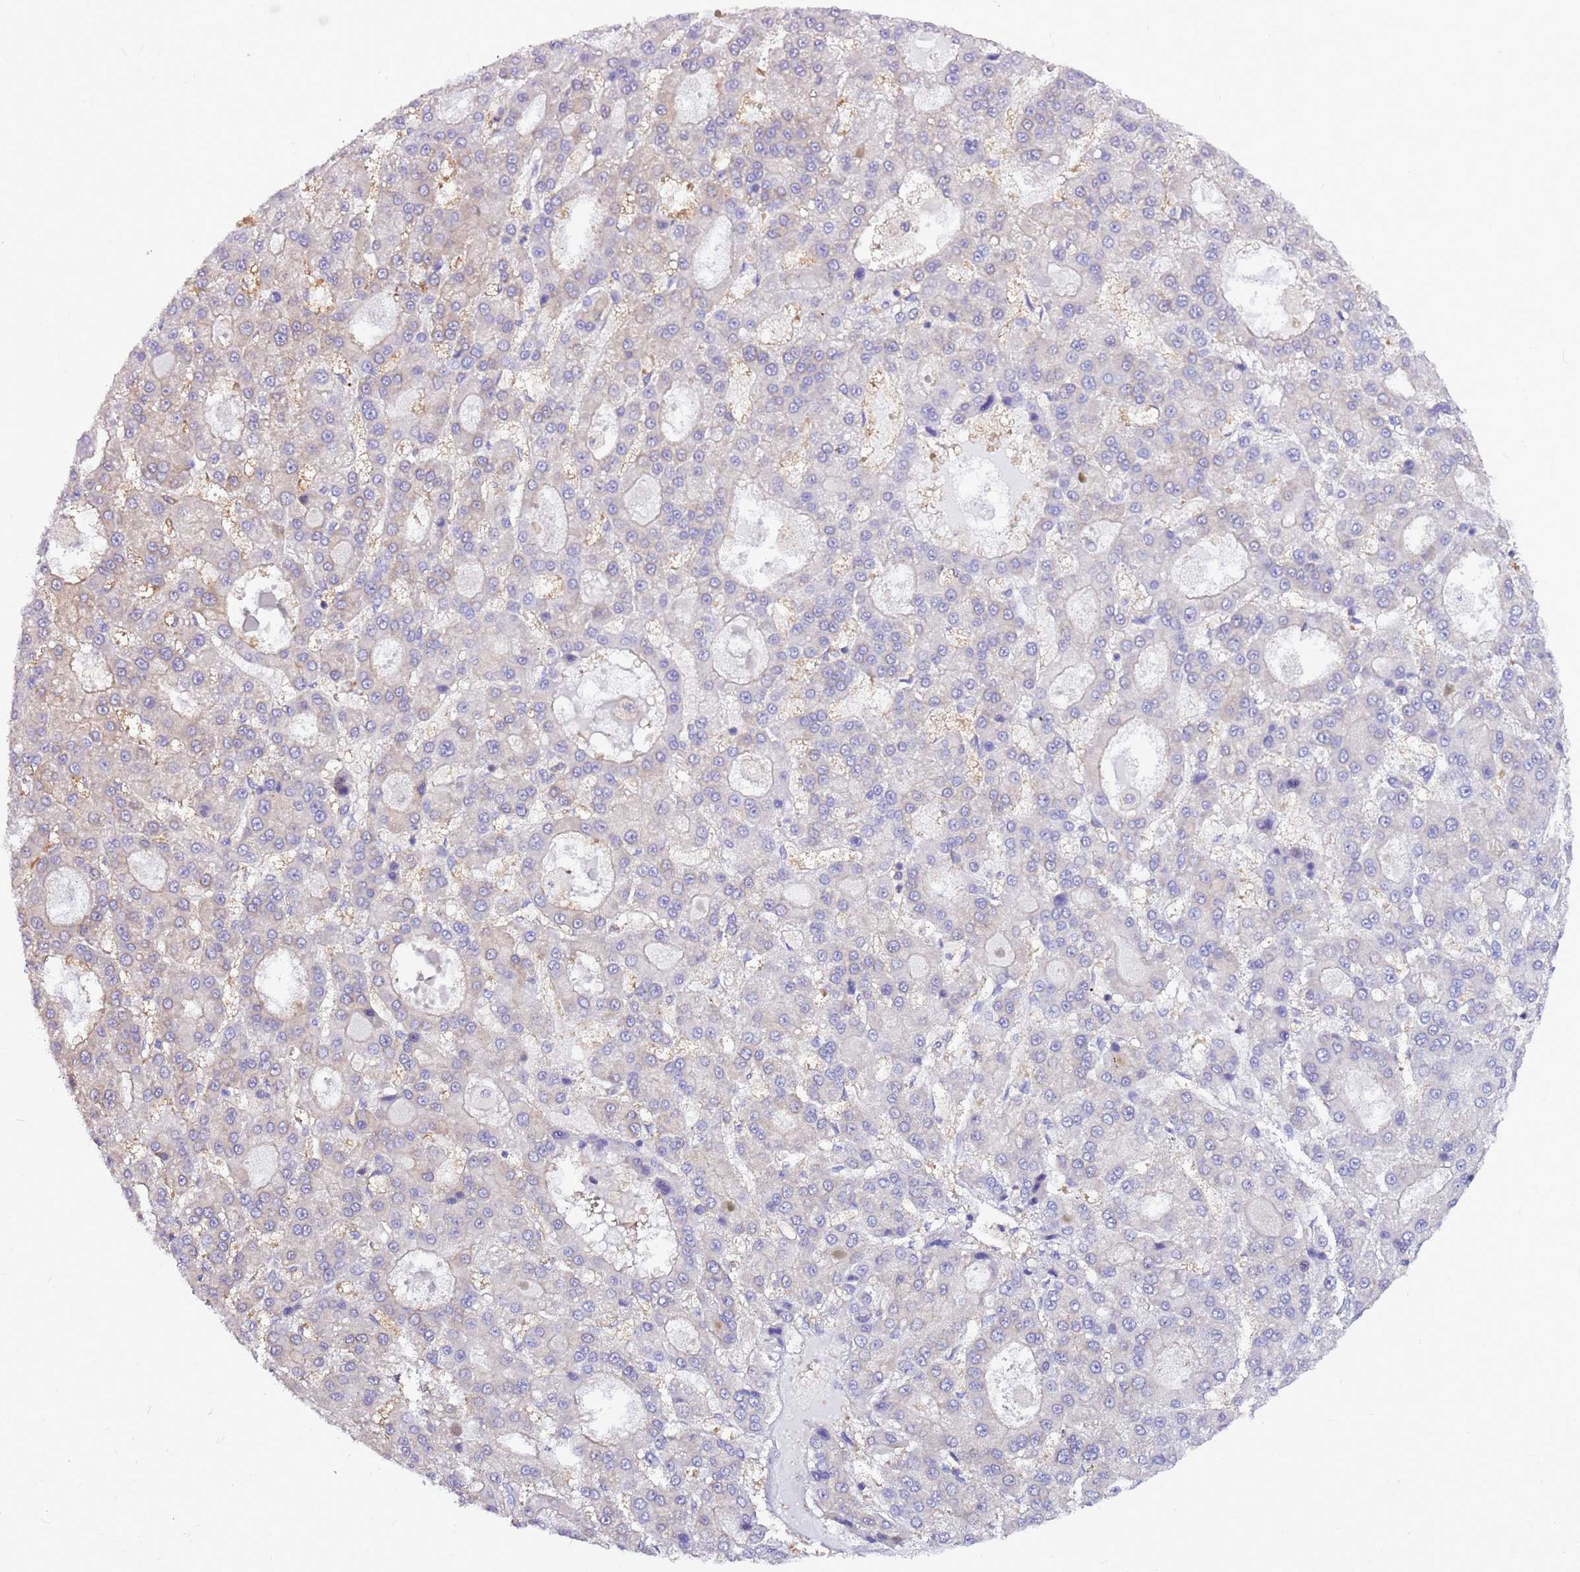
{"staining": {"intensity": "negative", "quantity": "none", "location": "none"}, "tissue": "liver cancer", "cell_type": "Tumor cells", "image_type": "cancer", "snomed": [{"axis": "morphology", "description": "Carcinoma, Hepatocellular, NOS"}, {"axis": "topography", "description": "Liver"}], "caption": "An immunohistochemistry (IHC) image of hepatocellular carcinoma (liver) is shown. There is no staining in tumor cells of hepatocellular carcinoma (liver).", "gene": "ATXN2L", "patient": {"sex": "male", "age": 70}}